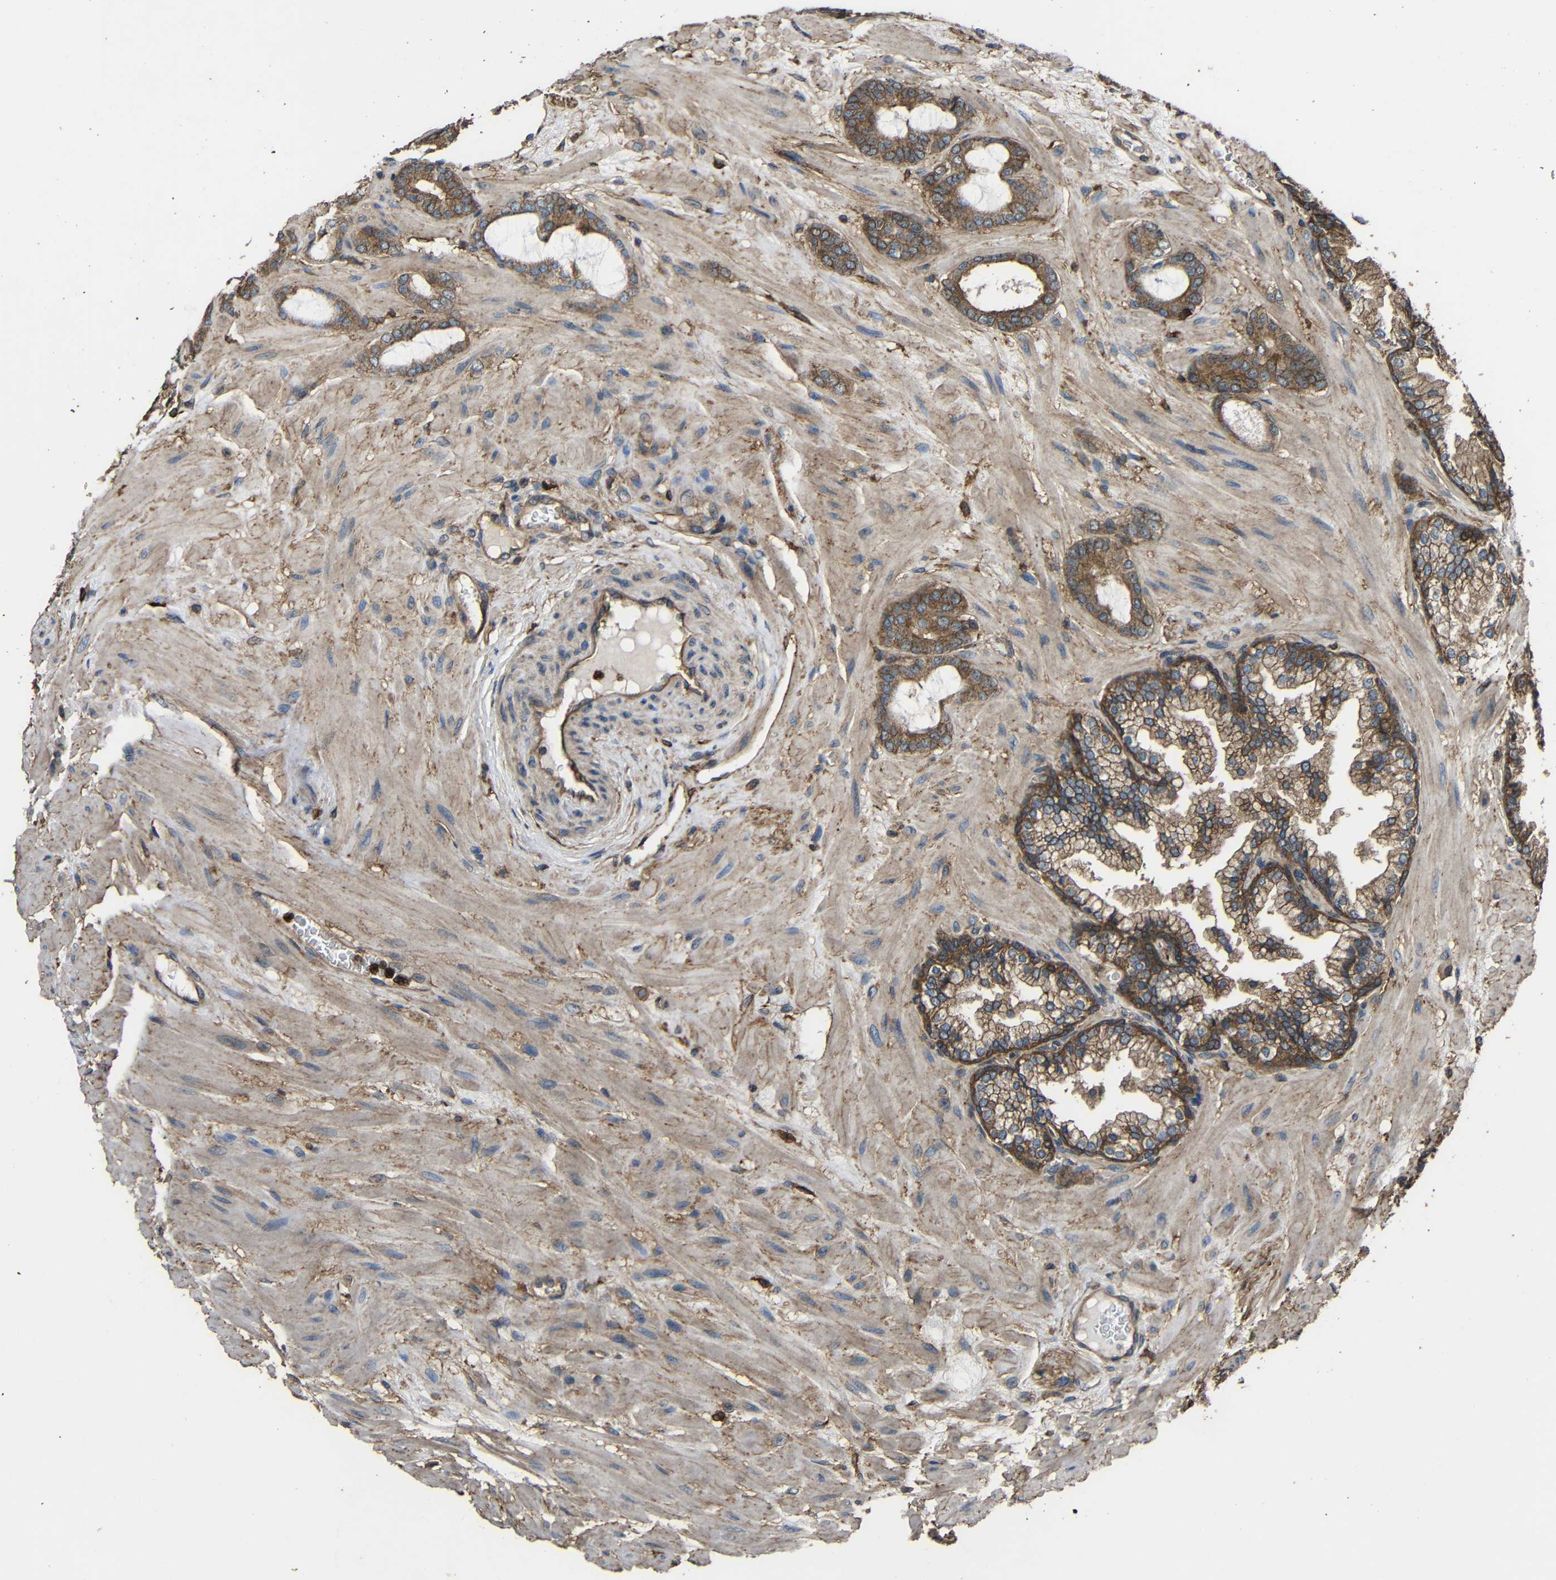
{"staining": {"intensity": "moderate", "quantity": ">75%", "location": "cytoplasmic/membranous"}, "tissue": "prostate cancer", "cell_type": "Tumor cells", "image_type": "cancer", "snomed": [{"axis": "morphology", "description": "Adenocarcinoma, Low grade"}, {"axis": "topography", "description": "Prostate"}], "caption": "Immunohistochemistry of human prostate cancer exhibits medium levels of moderate cytoplasmic/membranous staining in approximately >75% of tumor cells. (brown staining indicates protein expression, while blue staining denotes nuclei).", "gene": "TREM2", "patient": {"sex": "male", "age": 63}}